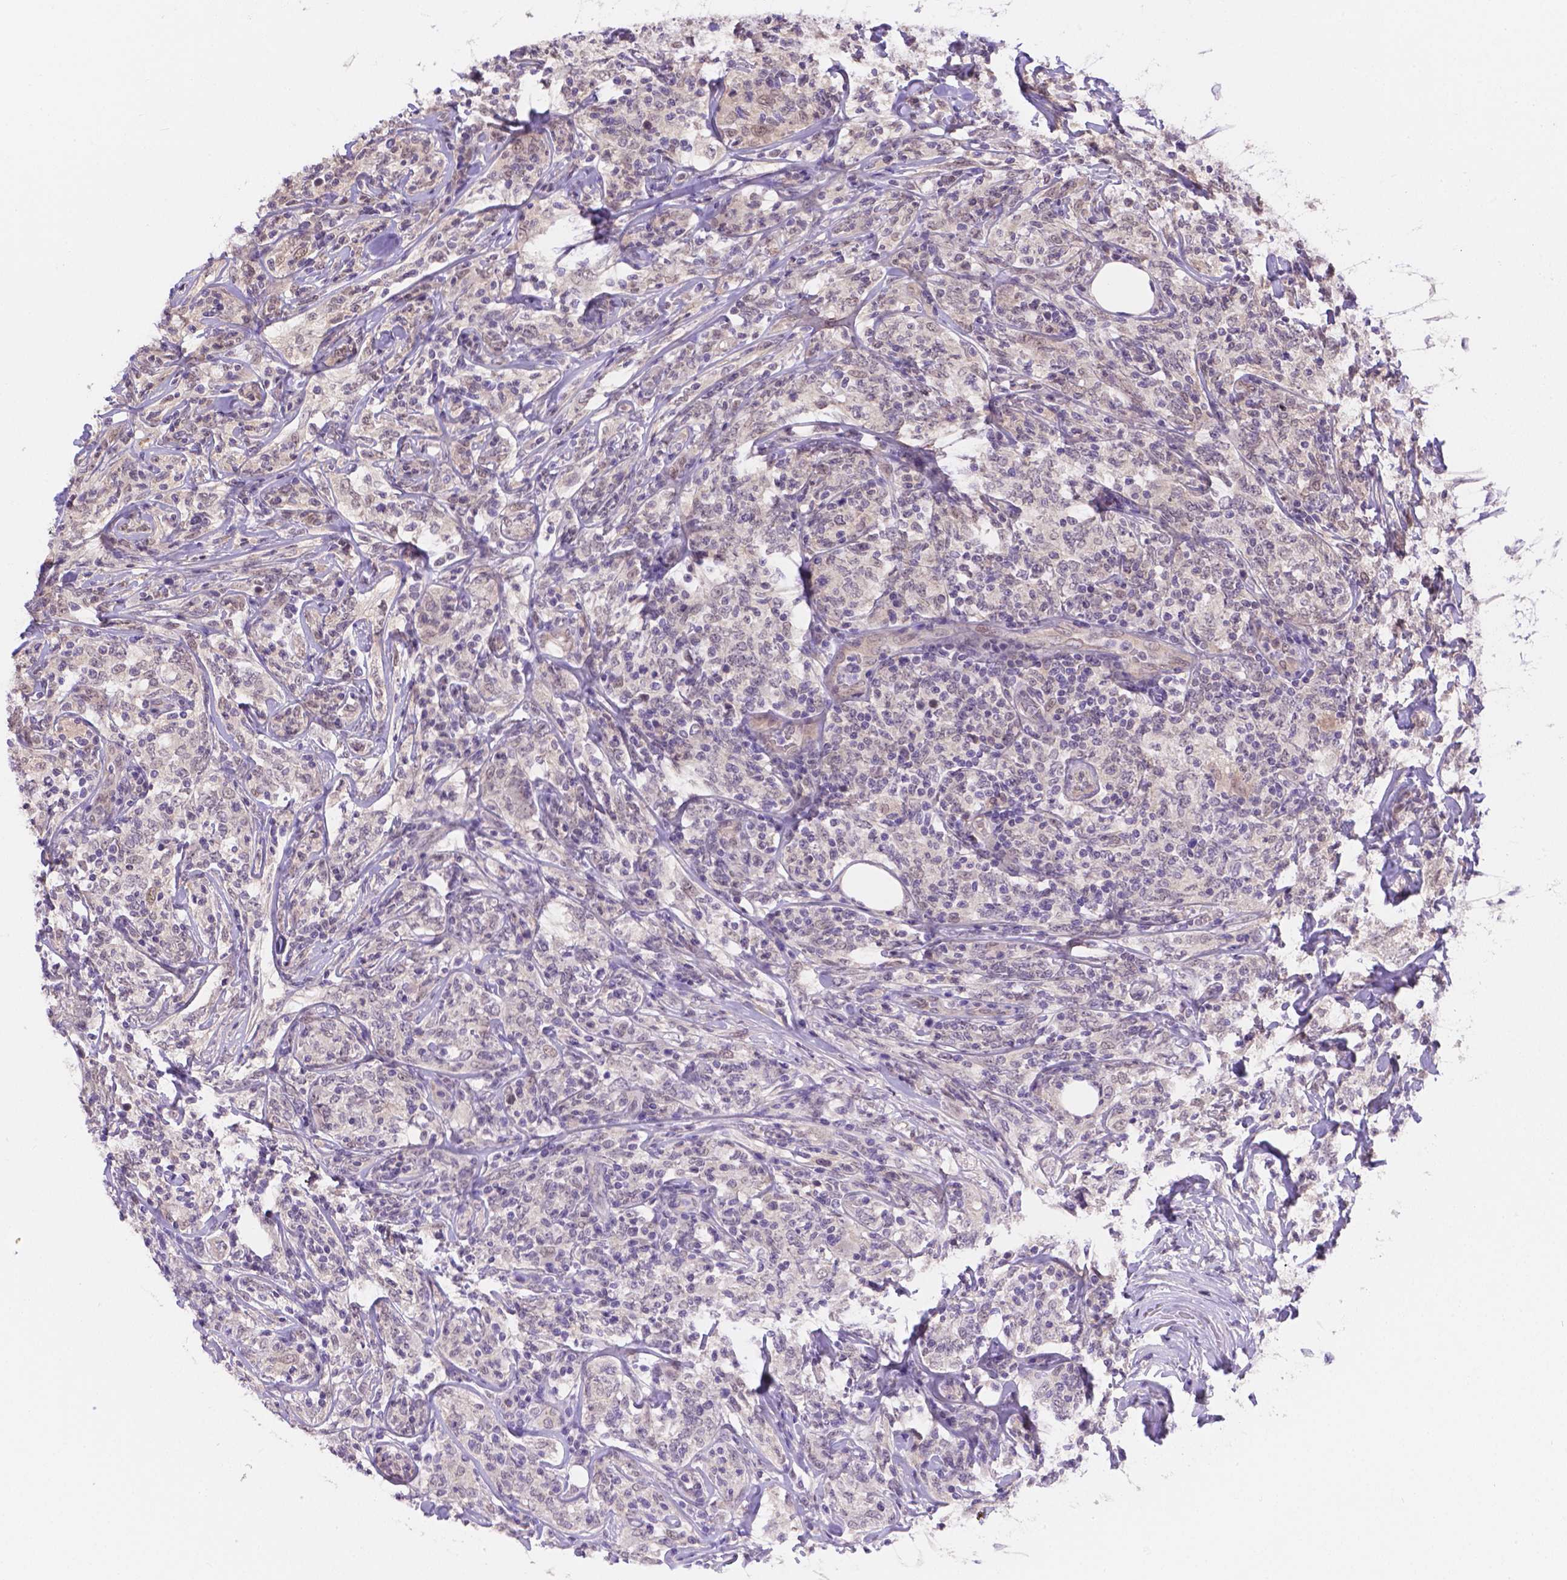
{"staining": {"intensity": "negative", "quantity": "none", "location": "none"}, "tissue": "lymphoma", "cell_type": "Tumor cells", "image_type": "cancer", "snomed": [{"axis": "morphology", "description": "Malignant lymphoma, non-Hodgkin's type, High grade"}, {"axis": "topography", "description": "Lymph node"}], "caption": "The micrograph demonstrates no staining of tumor cells in high-grade malignant lymphoma, non-Hodgkin's type.", "gene": "NXPE2", "patient": {"sex": "female", "age": 84}}